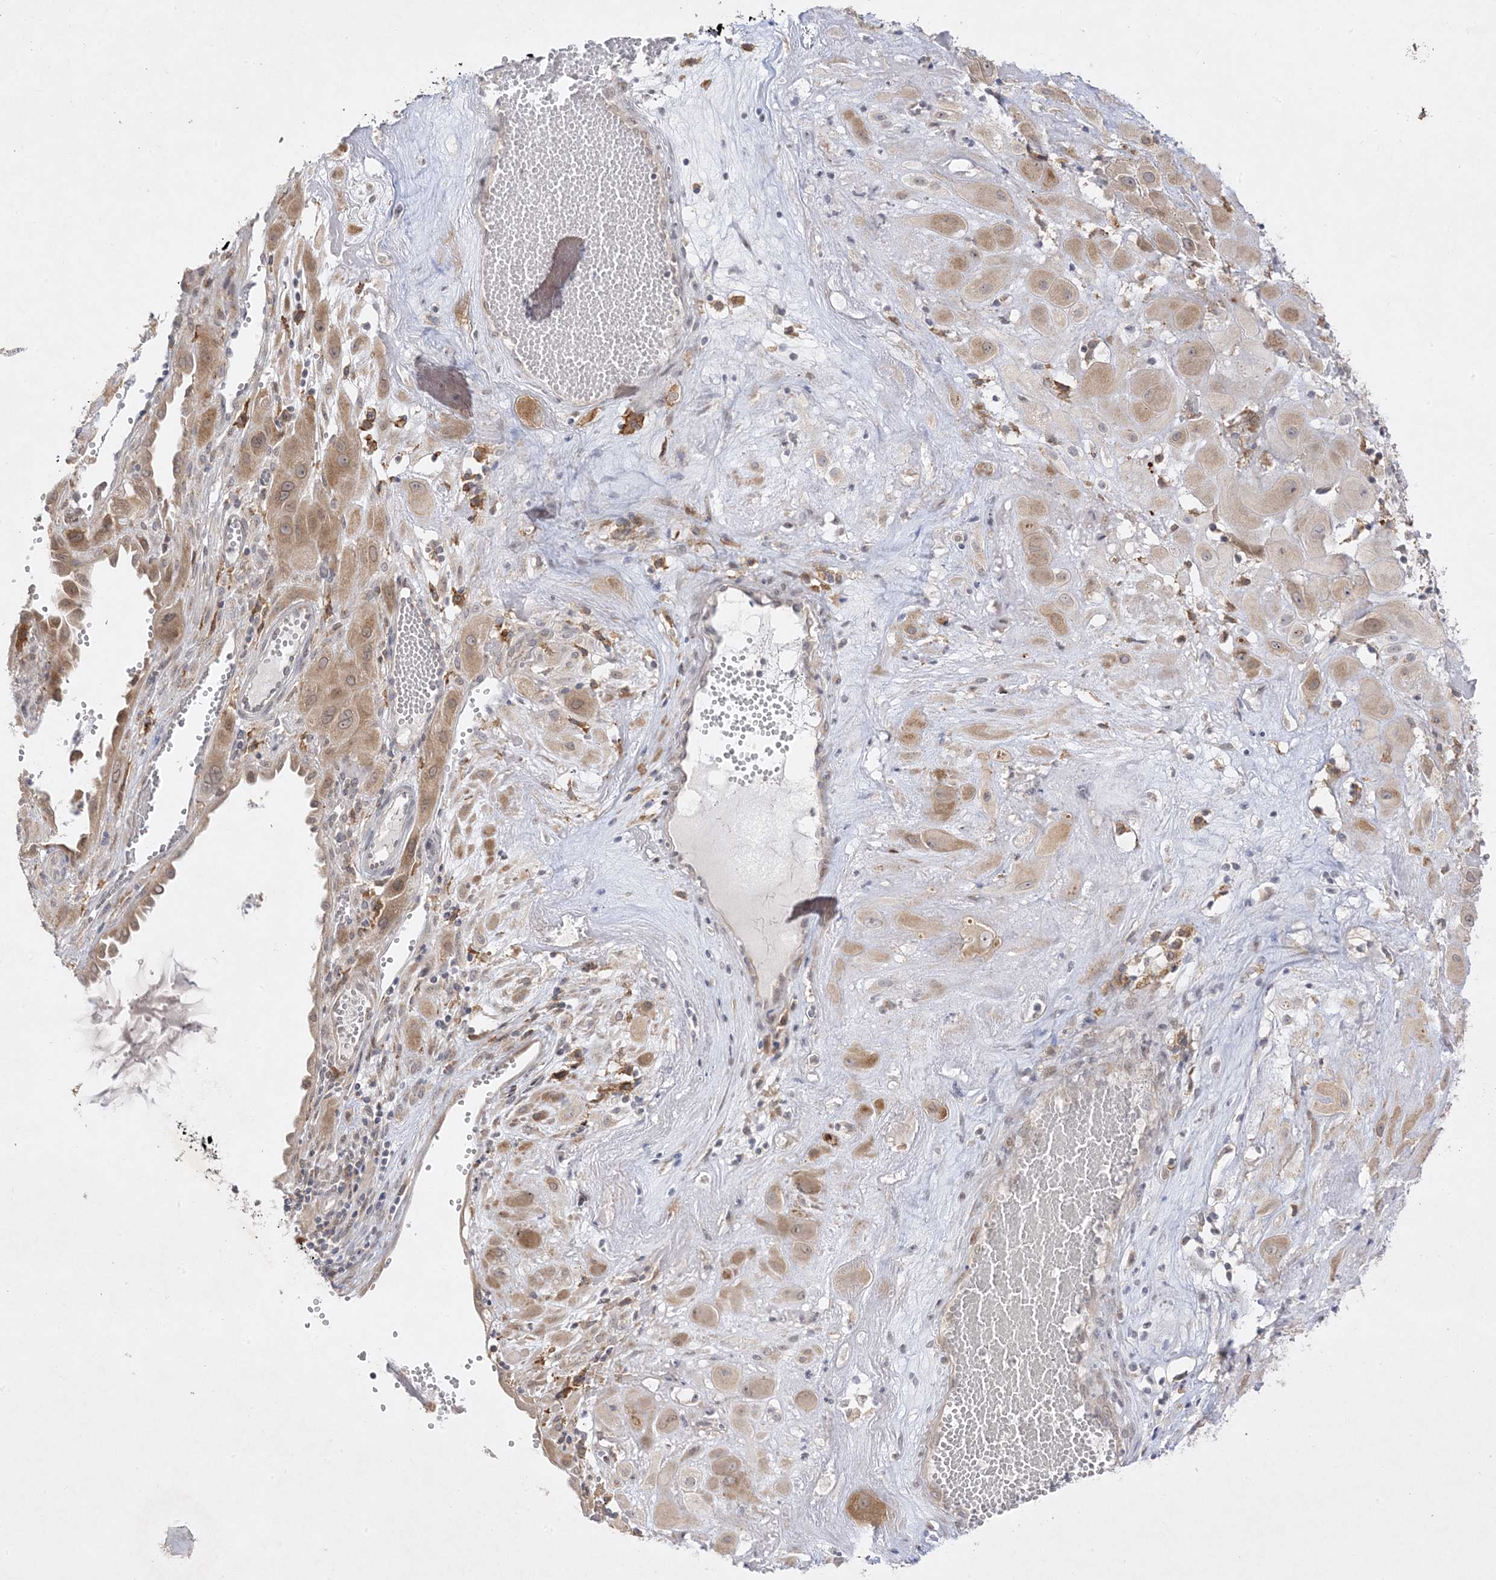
{"staining": {"intensity": "moderate", "quantity": ">75%", "location": "cytoplasmic/membranous"}, "tissue": "cervical cancer", "cell_type": "Tumor cells", "image_type": "cancer", "snomed": [{"axis": "morphology", "description": "Squamous cell carcinoma, NOS"}, {"axis": "topography", "description": "Cervix"}], "caption": "Immunohistochemistry (IHC) of human cervical cancer displays medium levels of moderate cytoplasmic/membranous staining in about >75% of tumor cells.", "gene": "C2CD2", "patient": {"sex": "female", "age": 34}}